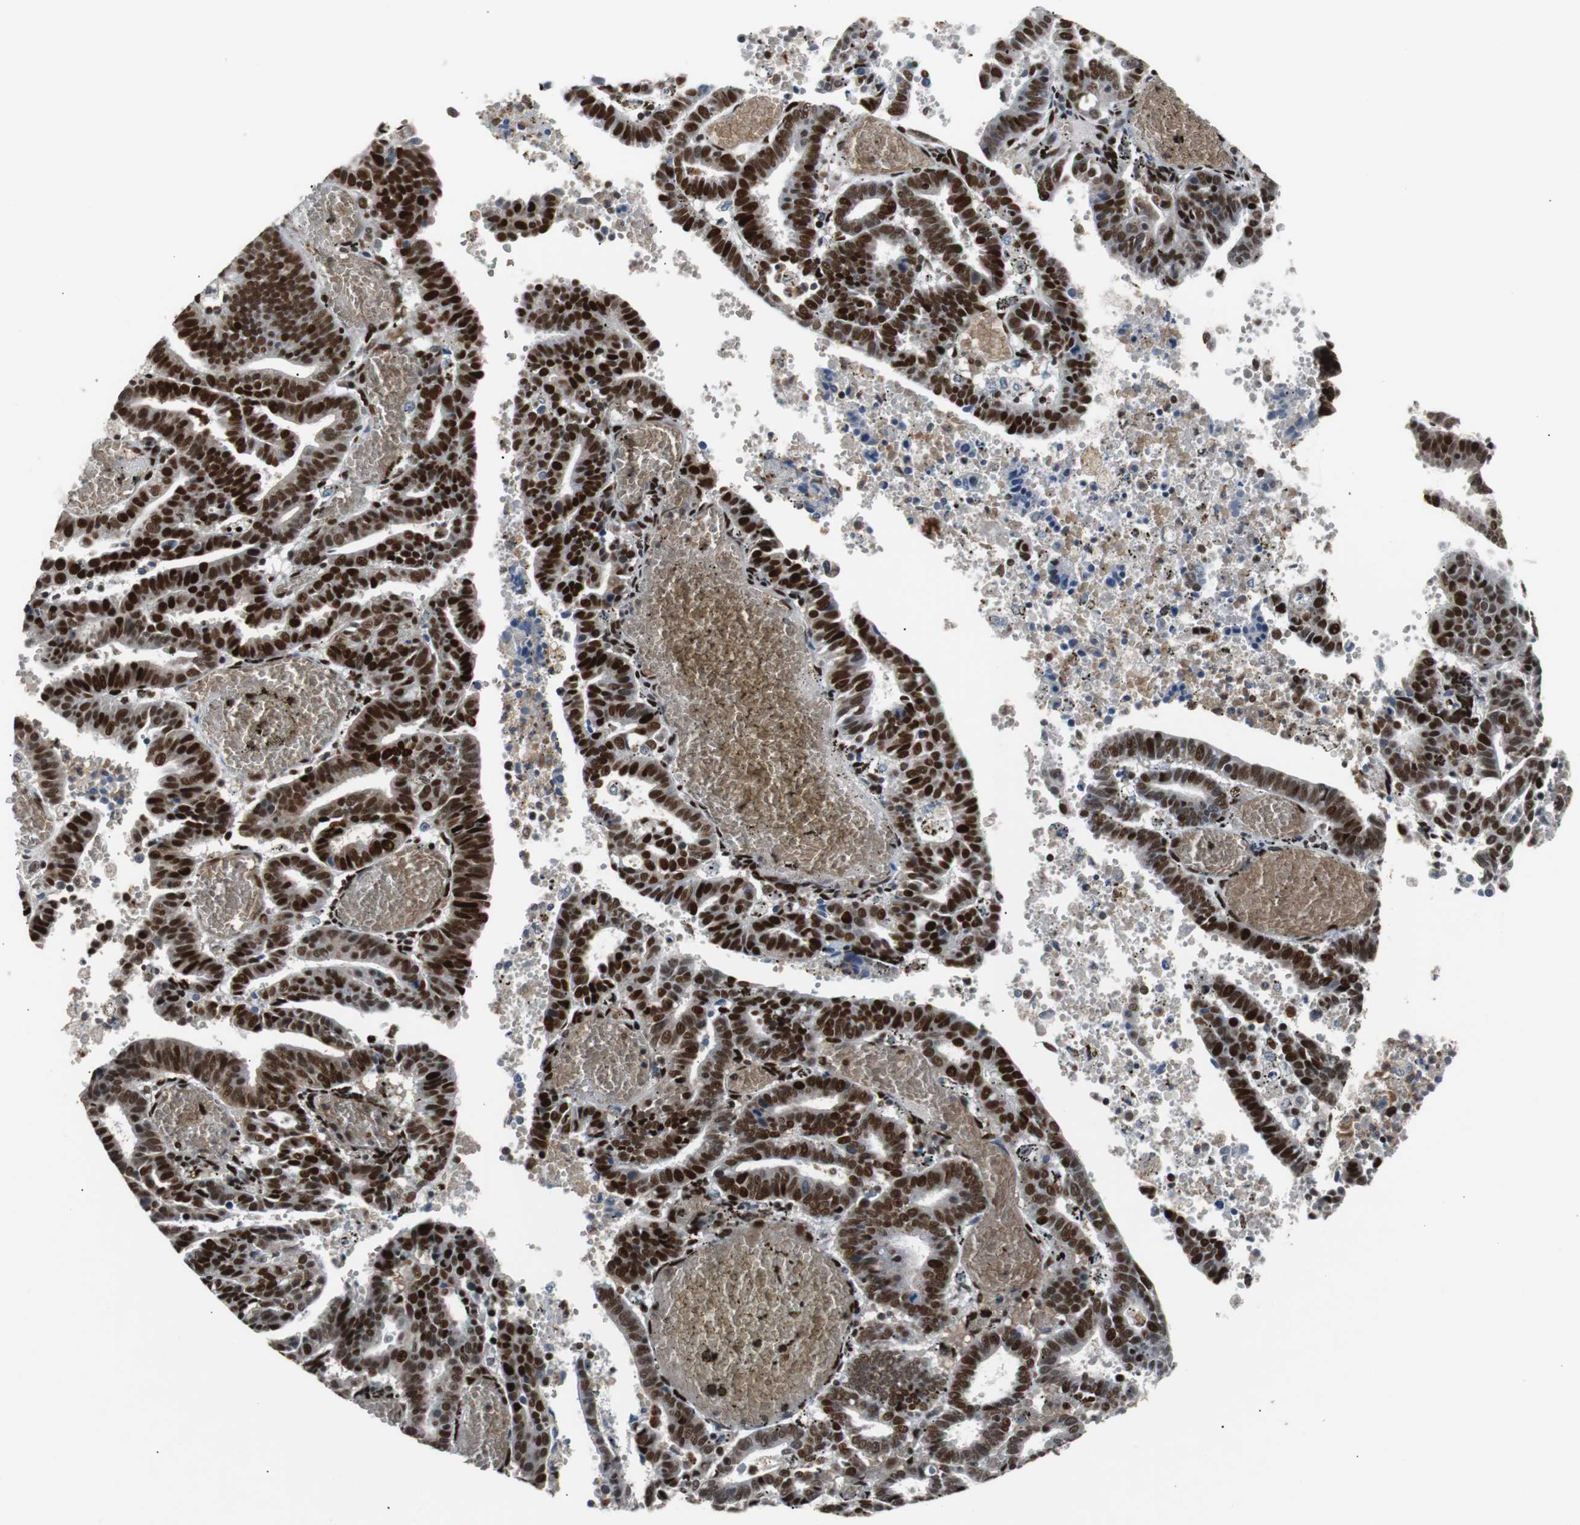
{"staining": {"intensity": "strong", "quantity": ">75%", "location": "nuclear"}, "tissue": "endometrial cancer", "cell_type": "Tumor cells", "image_type": "cancer", "snomed": [{"axis": "morphology", "description": "Adenocarcinoma, NOS"}, {"axis": "topography", "description": "Uterus"}], "caption": "Protein staining by immunohistochemistry exhibits strong nuclear expression in about >75% of tumor cells in endometrial adenocarcinoma.", "gene": "NBL1", "patient": {"sex": "female", "age": 83}}